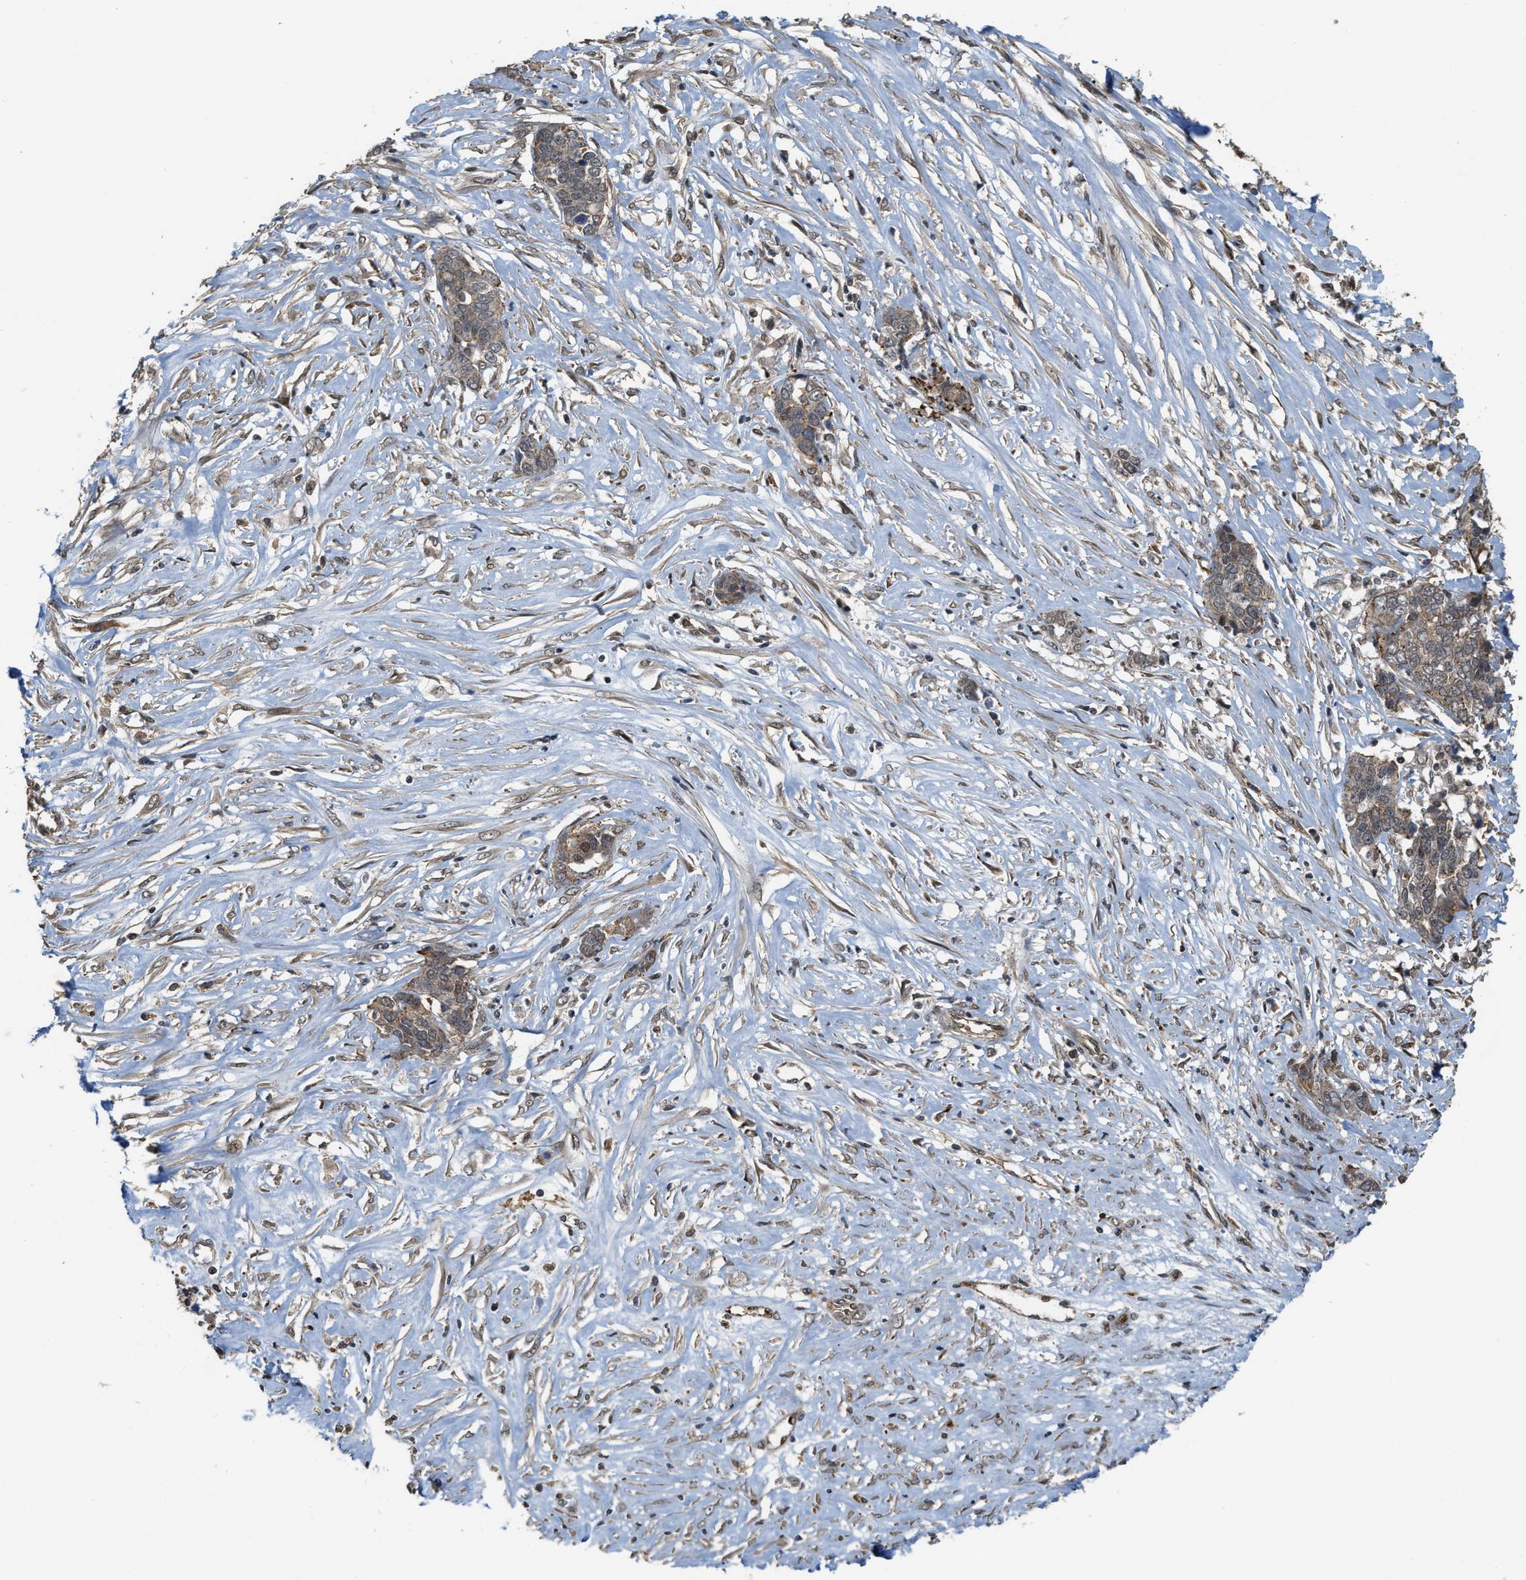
{"staining": {"intensity": "moderate", "quantity": "<25%", "location": "cytoplasmic/membranous"}, "tissue": "ovarian cancer", "cell_type": "Tumor cells", "image_type": "cancer", "snomed": [{"axis": "morphology", "description": "Cystadenocarcinoma, serous, NOS"}, {"axis": "topography", "description": "Ovary"}], "caption": "Moderate cytoplasmic/membranous protein expression is identified in approximately <25% of tumor cells in ovarian cancer (serous cystadenocarcinoma).", "gene": "DPF2", "patient": {"sex": "female", "age": 44}}